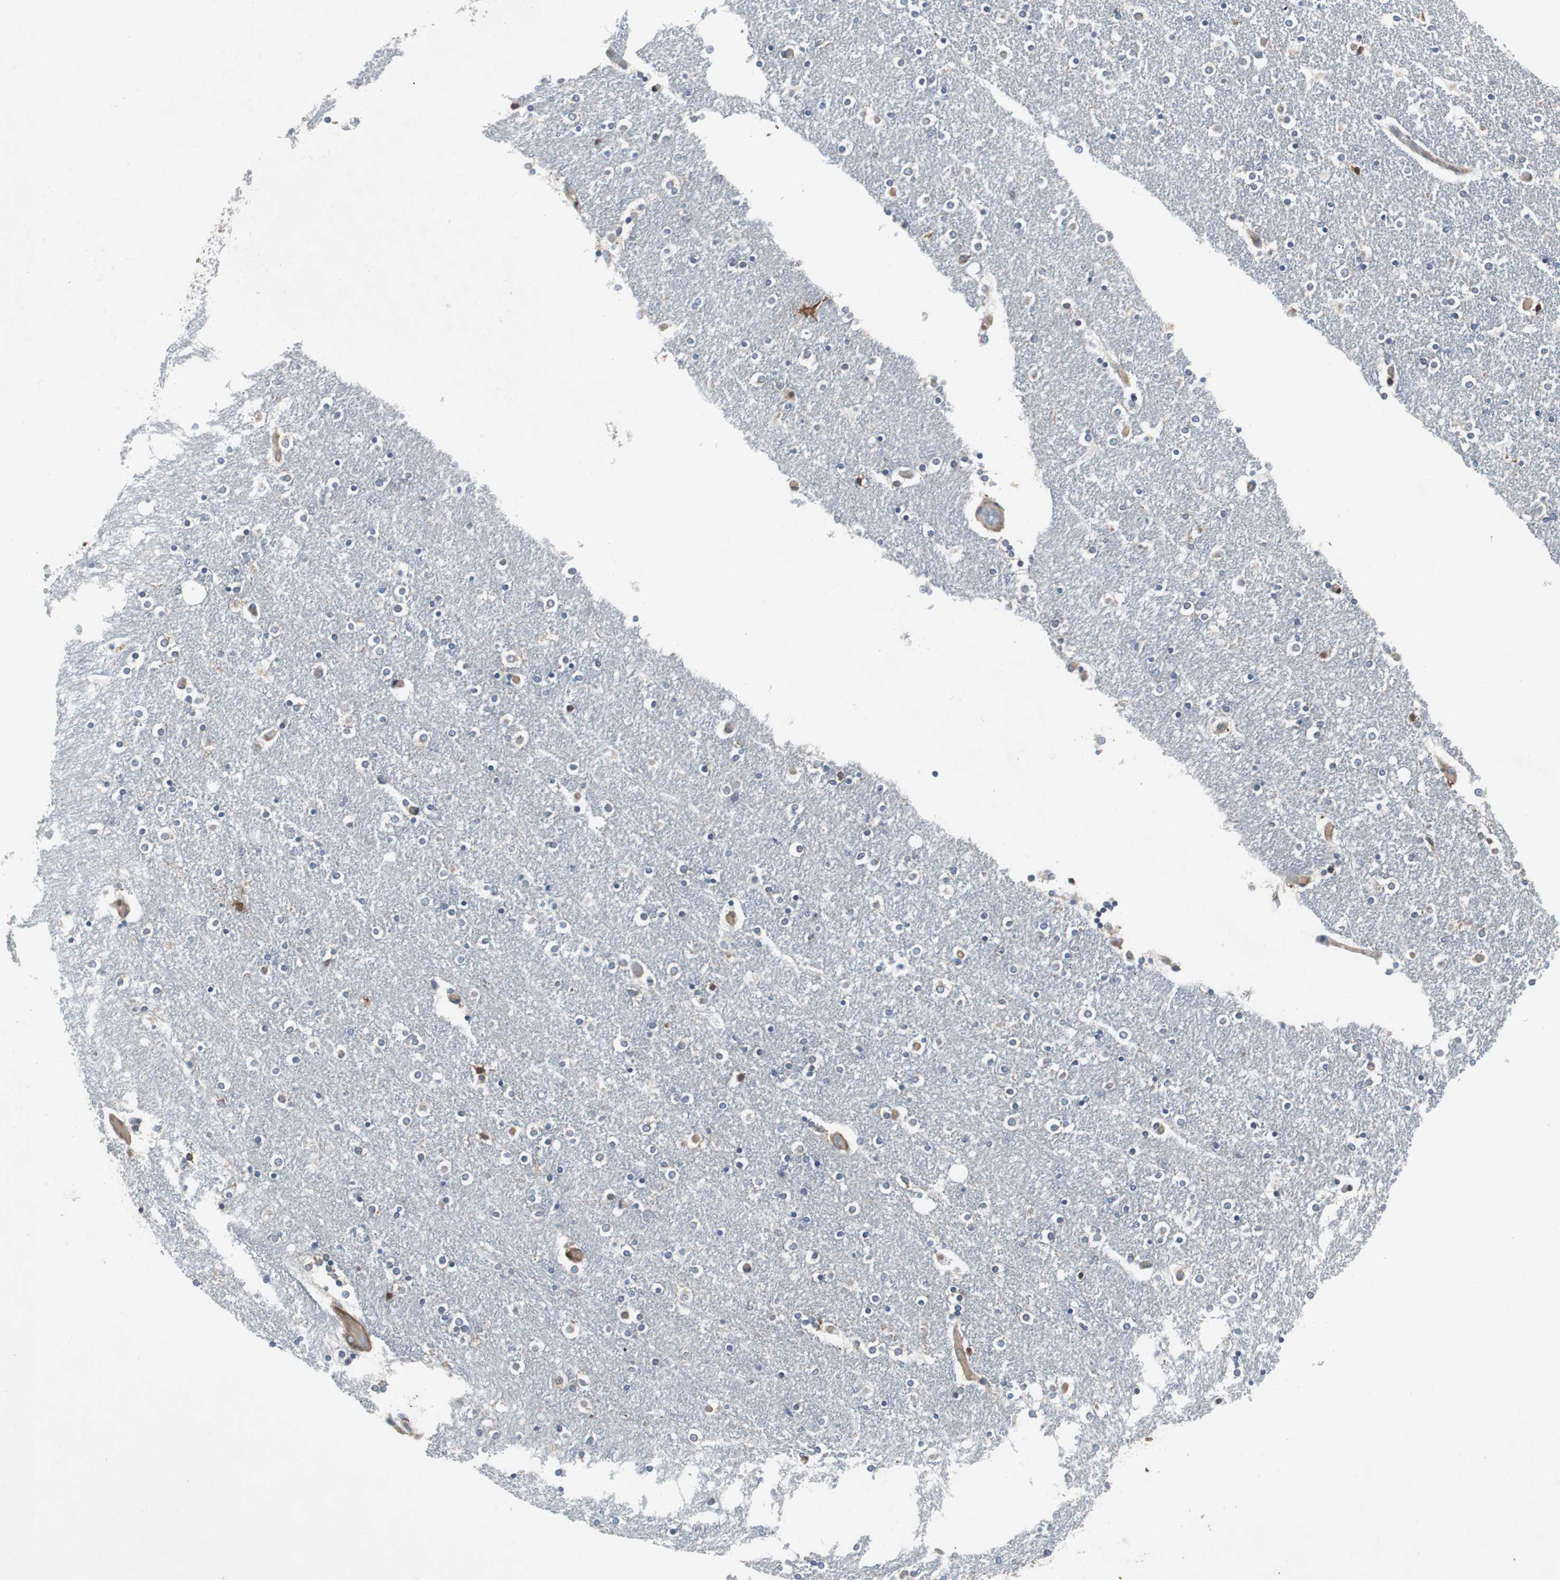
{"staining": {"intensity": "strong", "quantity": "<25%", "location": "cytoplasmic/membranous,nuclear"}, "tissue": "caudate", "cell_type": "Glial cells", "image_type": "normal", "snomed": [{"axis": "morphology", "description": "Normal tissue, NOS"}, {"axis": "topography", "description": "Lateral ventricle wall"}], "caption": "Unremarkable caudate exhibits strong cytoplasmic/membranous,nuclear expression in about <25% of glial cells.", "gene": "GYS1", "patient": {"sex": "female", "age": 54}}